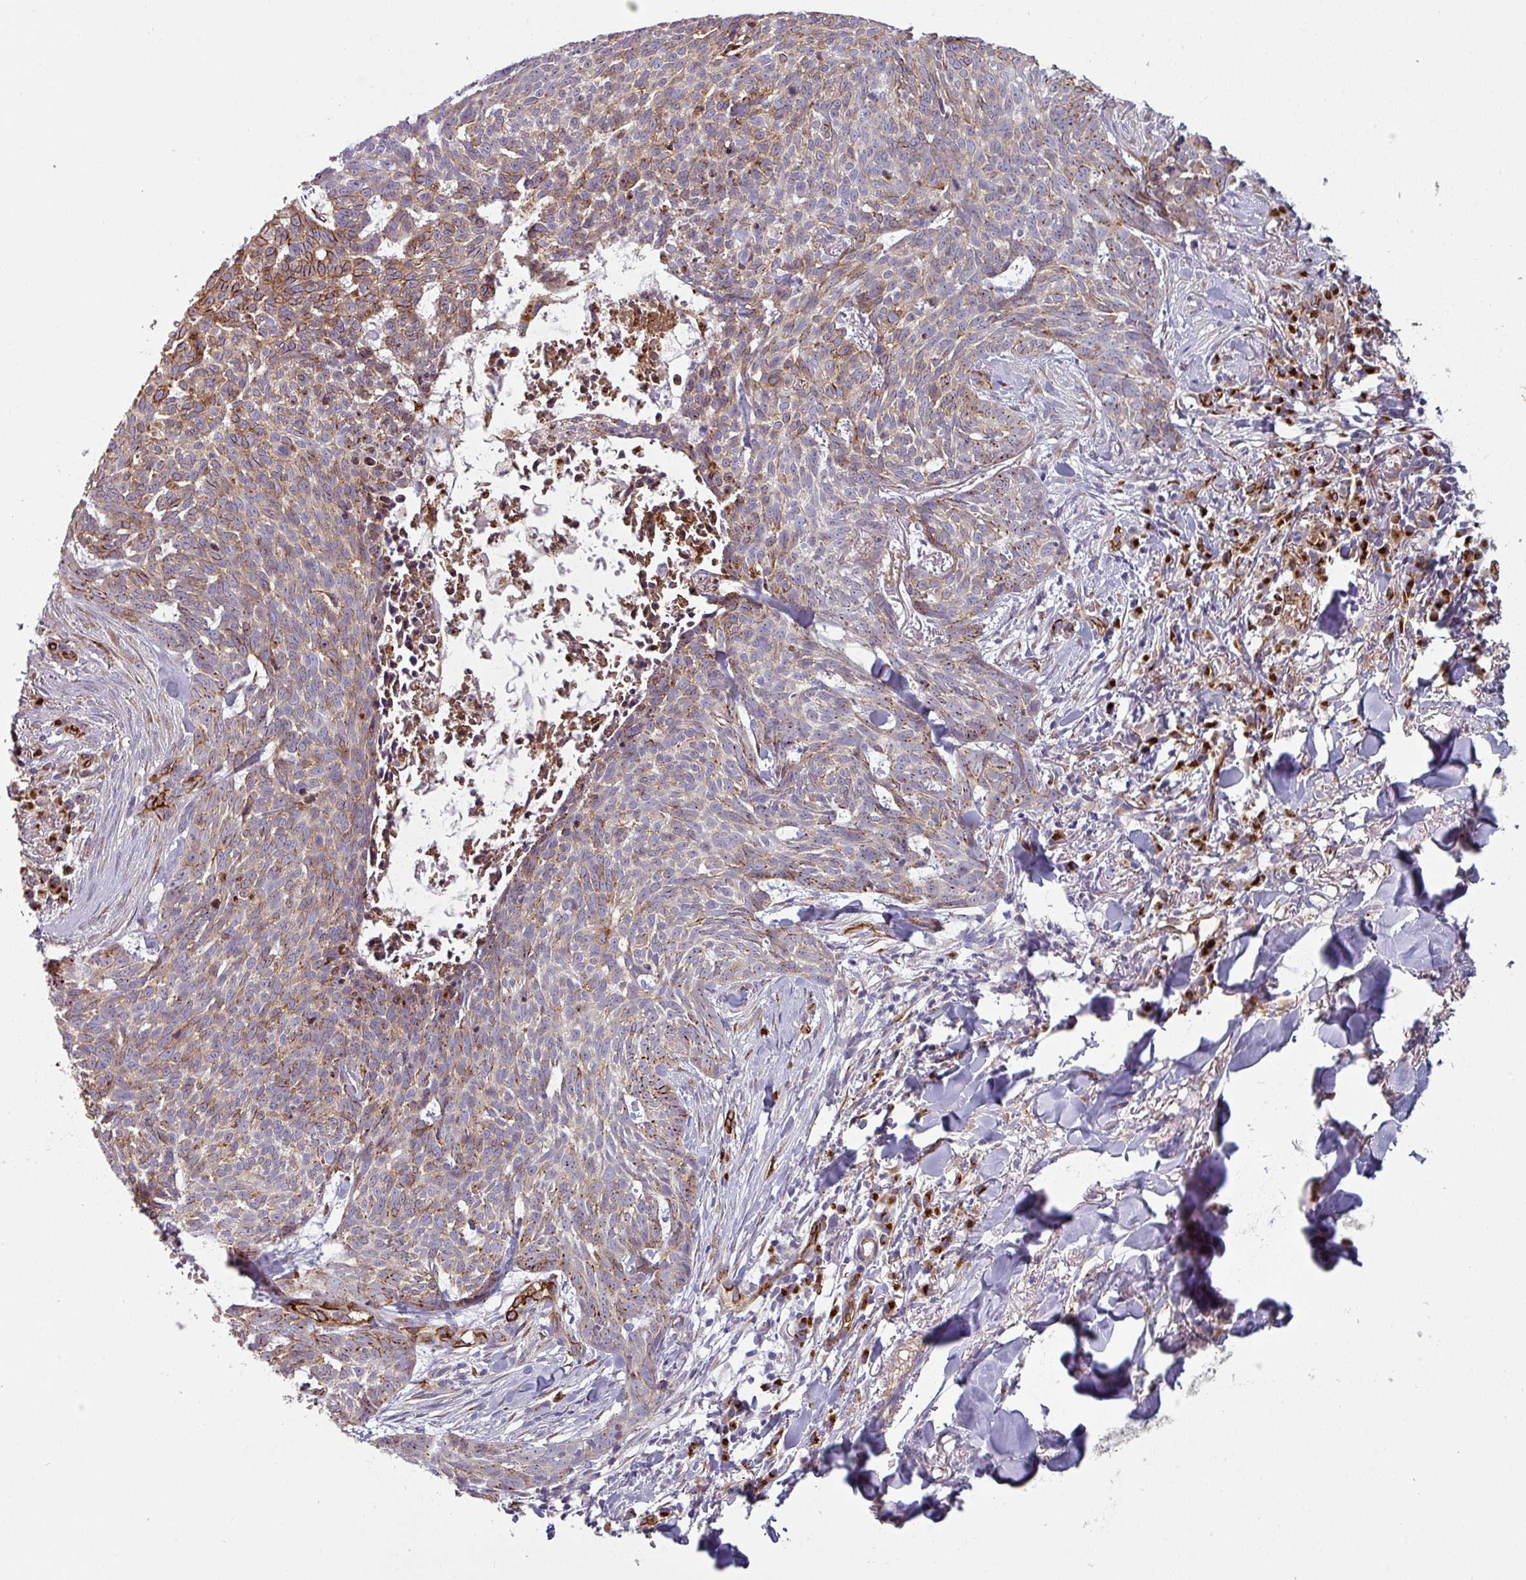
{"staining": {"intensity": "strong", "quantity": "25%-75%", "location": "cytoplasmic/membranous"}, "tissue": "skin cancer", "cell_type": "Tumor cells", "image_type": "cancer", "snomed": [{"axis": "morphology", "description": "Basal cell carcinoma"}, {"axis": "topography", "description": "Skin"}], "caption": "Protein staining of basal cell carcinoma (skin) tissue exhibits strong cytoplasmic/membranous positivity in approximately 25%-75% of tumor cells. (DAB (3,3'-diaminobenzidine) = brown stain, brightfield microscopy at high magnification).", "gene": "PRODH2", "patient": {"sex": "female", "age": 93}}